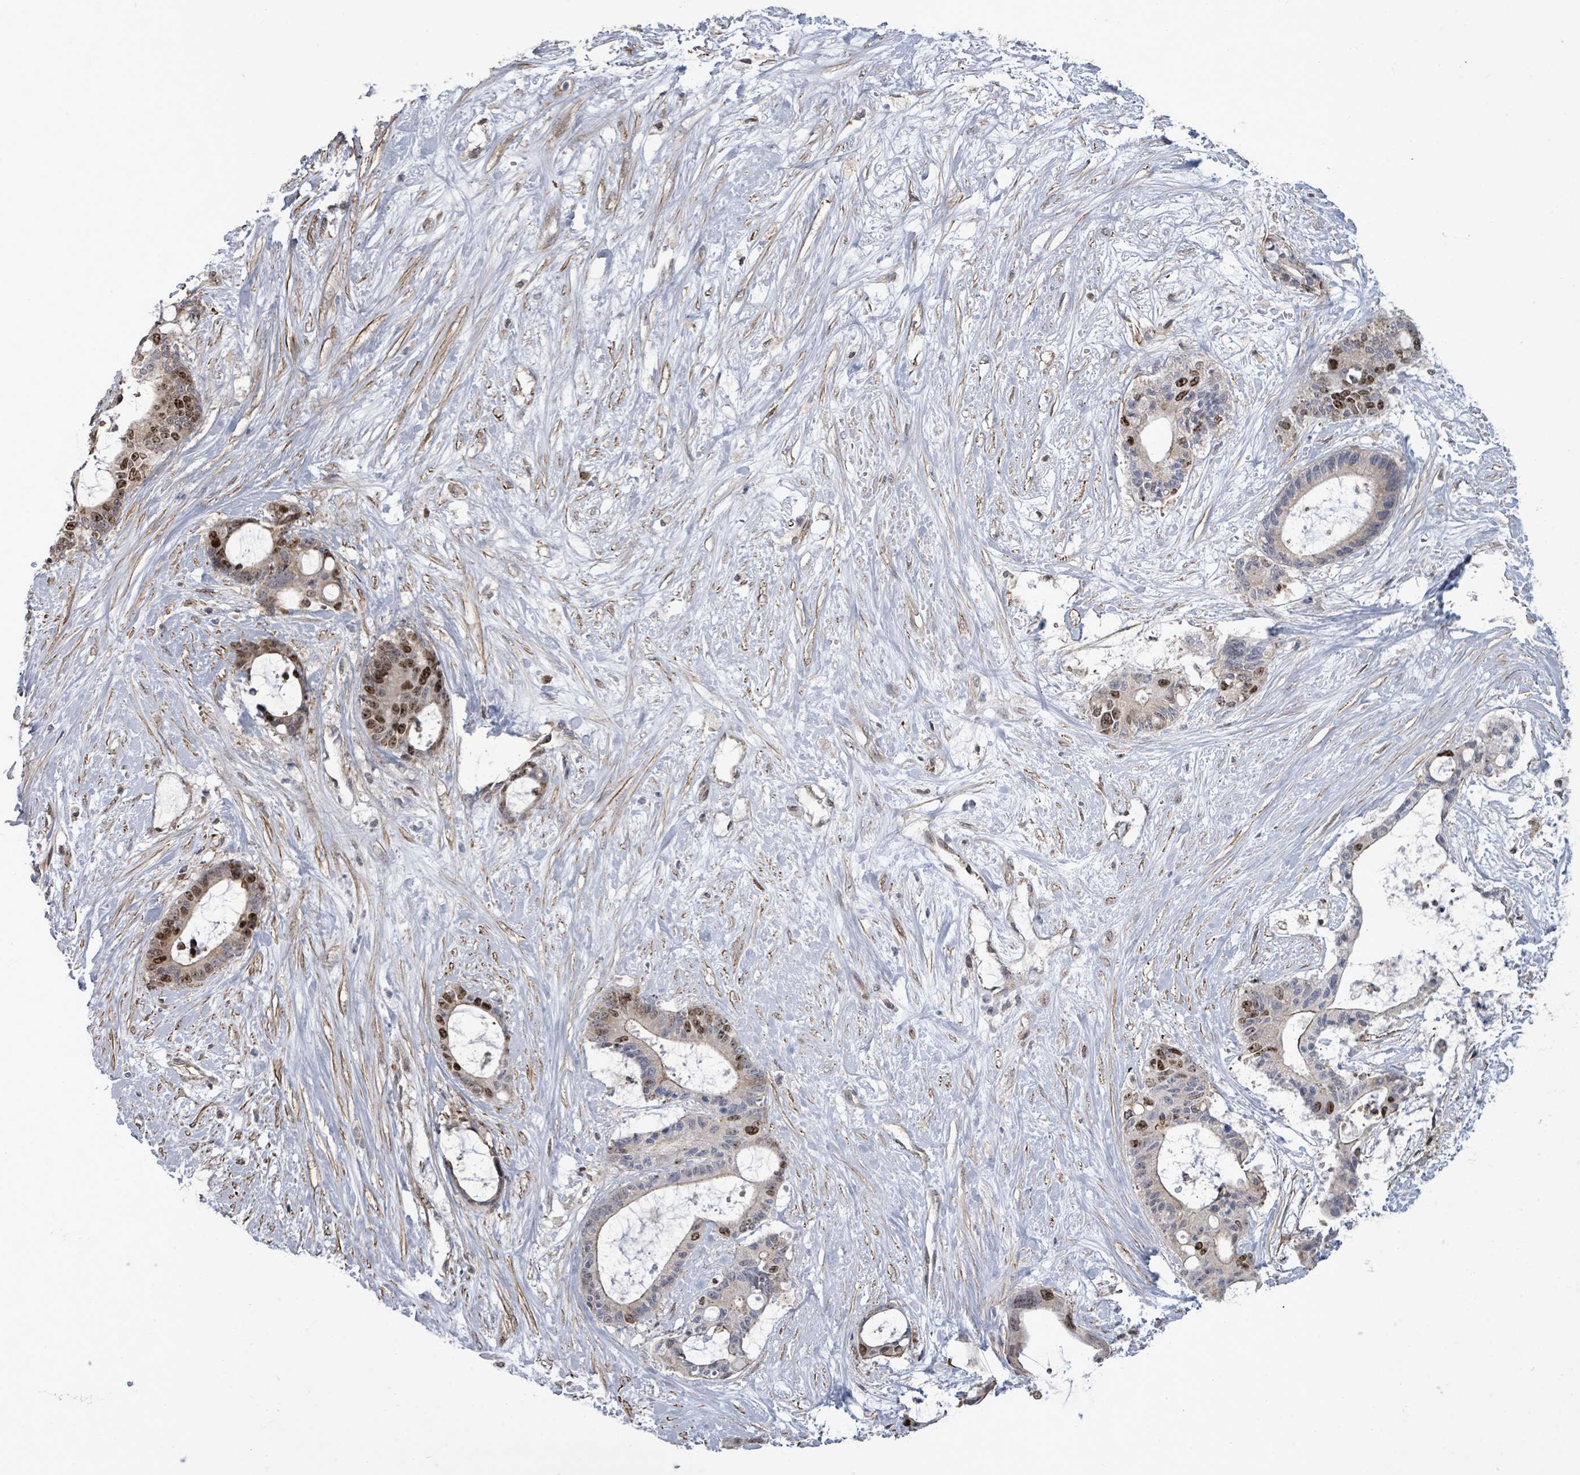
{"staining": {"intensity": "strong", "quantity": "25%-75%", "location": "nuclear"}, "tissue": "liver cancer", "cell_type": "Tumor cells", "image_type": "cancer", "snomed": [{"axis": "morphology", "description": "Normal tissue, NOS"}, {"axis": "morphology", "description": "Cholangiocarcinoma"}, {"axis": "topography", "description": "Liver"}, {"axis": "topography", "description": "Peripheral nerve tissue"}], "caption": "Liver cancer (cholangiocarcinoma) stained with a protein marker reveals strong staining in tumor cells.", "gene": "PAPSS1", "patient": {"sex": "female", "age": 73}}